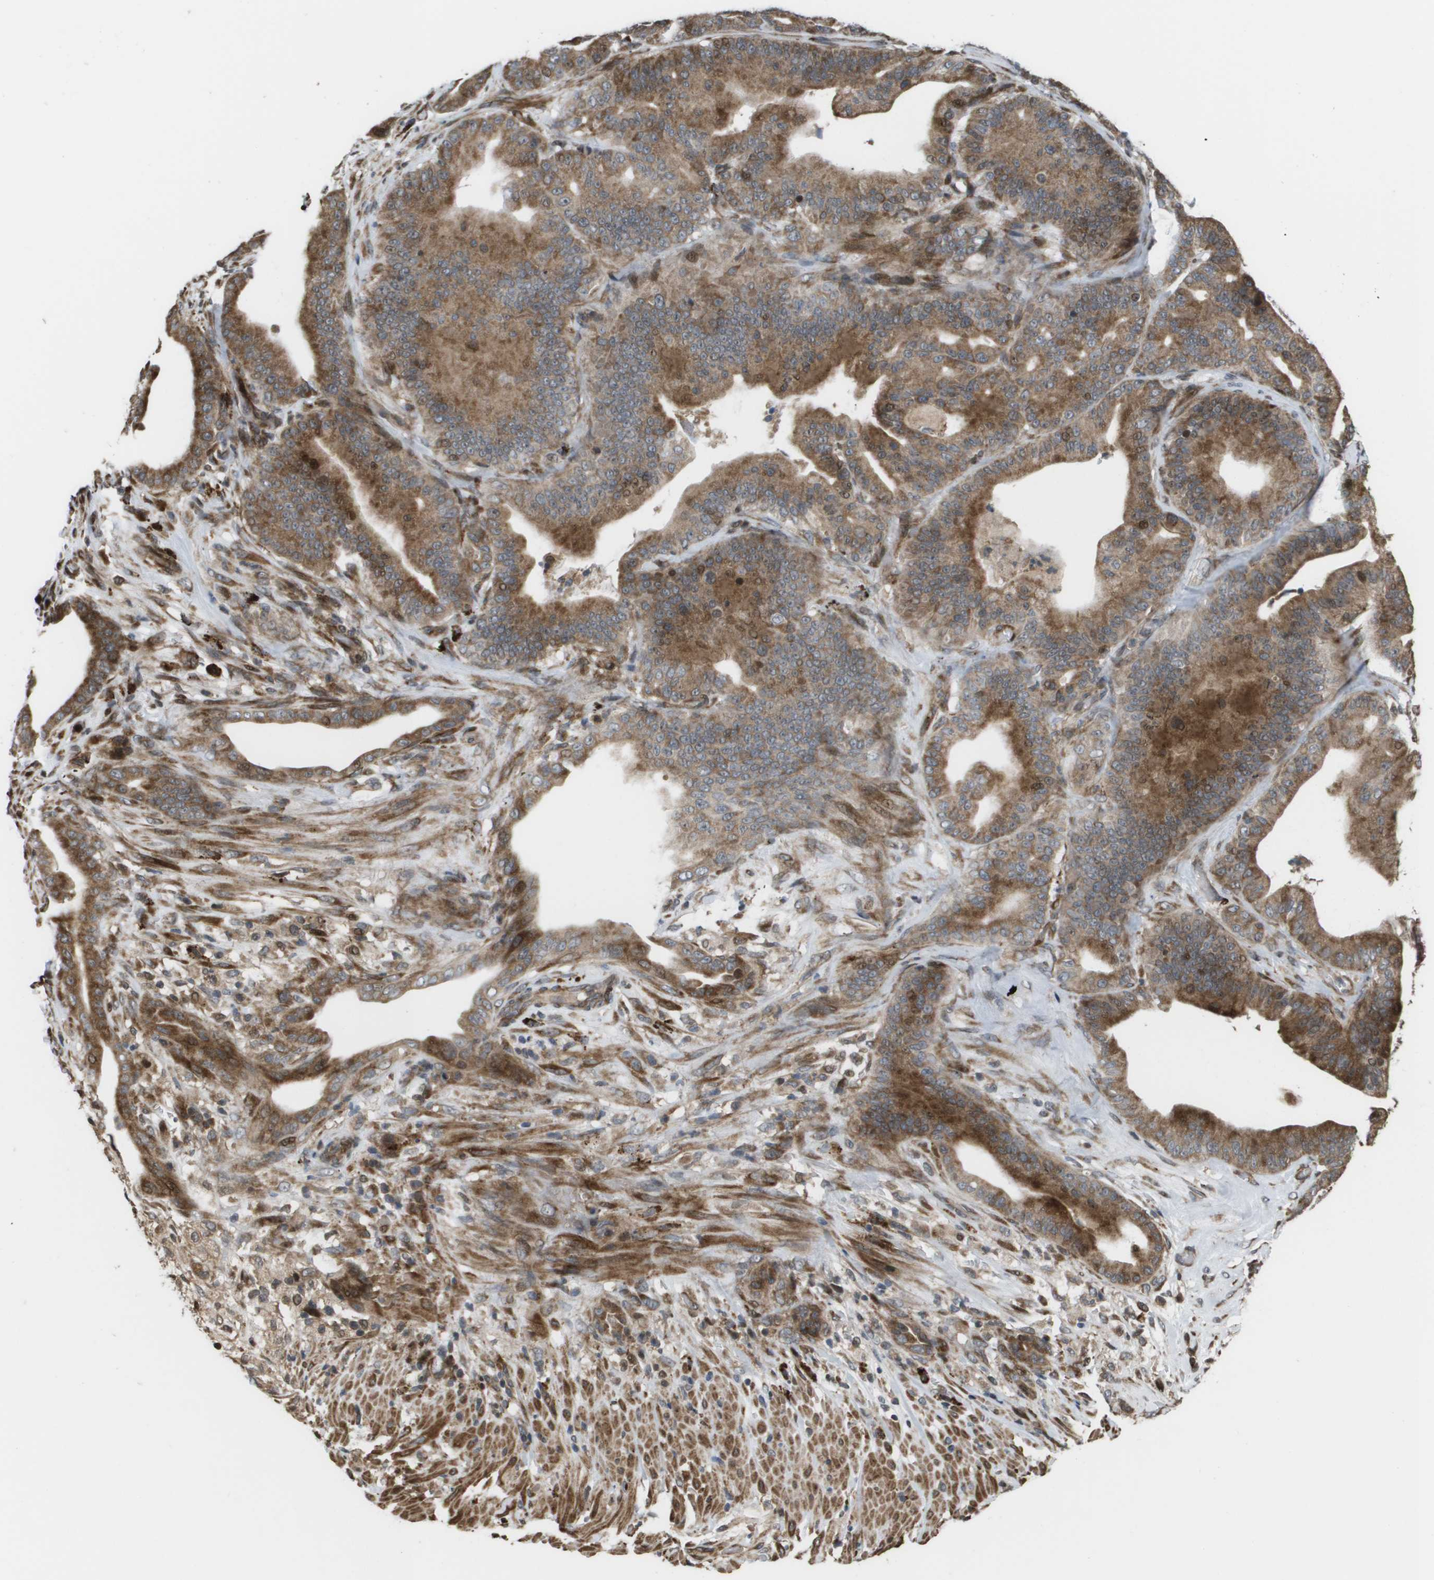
{"staining": {"intensity": "moderate", "quantity": ">75%", "location": "cytoplasmic/membranous"}, "tissue": "pancreatic cancer", "cell_type": "Tumor cells", "image_type": "cancer", "snomed": [{"axis": "morphology", "description": "Adenocarcinoma, NOS"}, {"axis": "topography", "description": "Pancreas"}], "caption": "The immunohistochemical stain highlights moderate cytoplasmic/membranous expression in tumor cells of adenocarcinoma (pancreatic) tissue.", "gene": "AXIN2", "patient": {"sex": "male", "age": 63}}